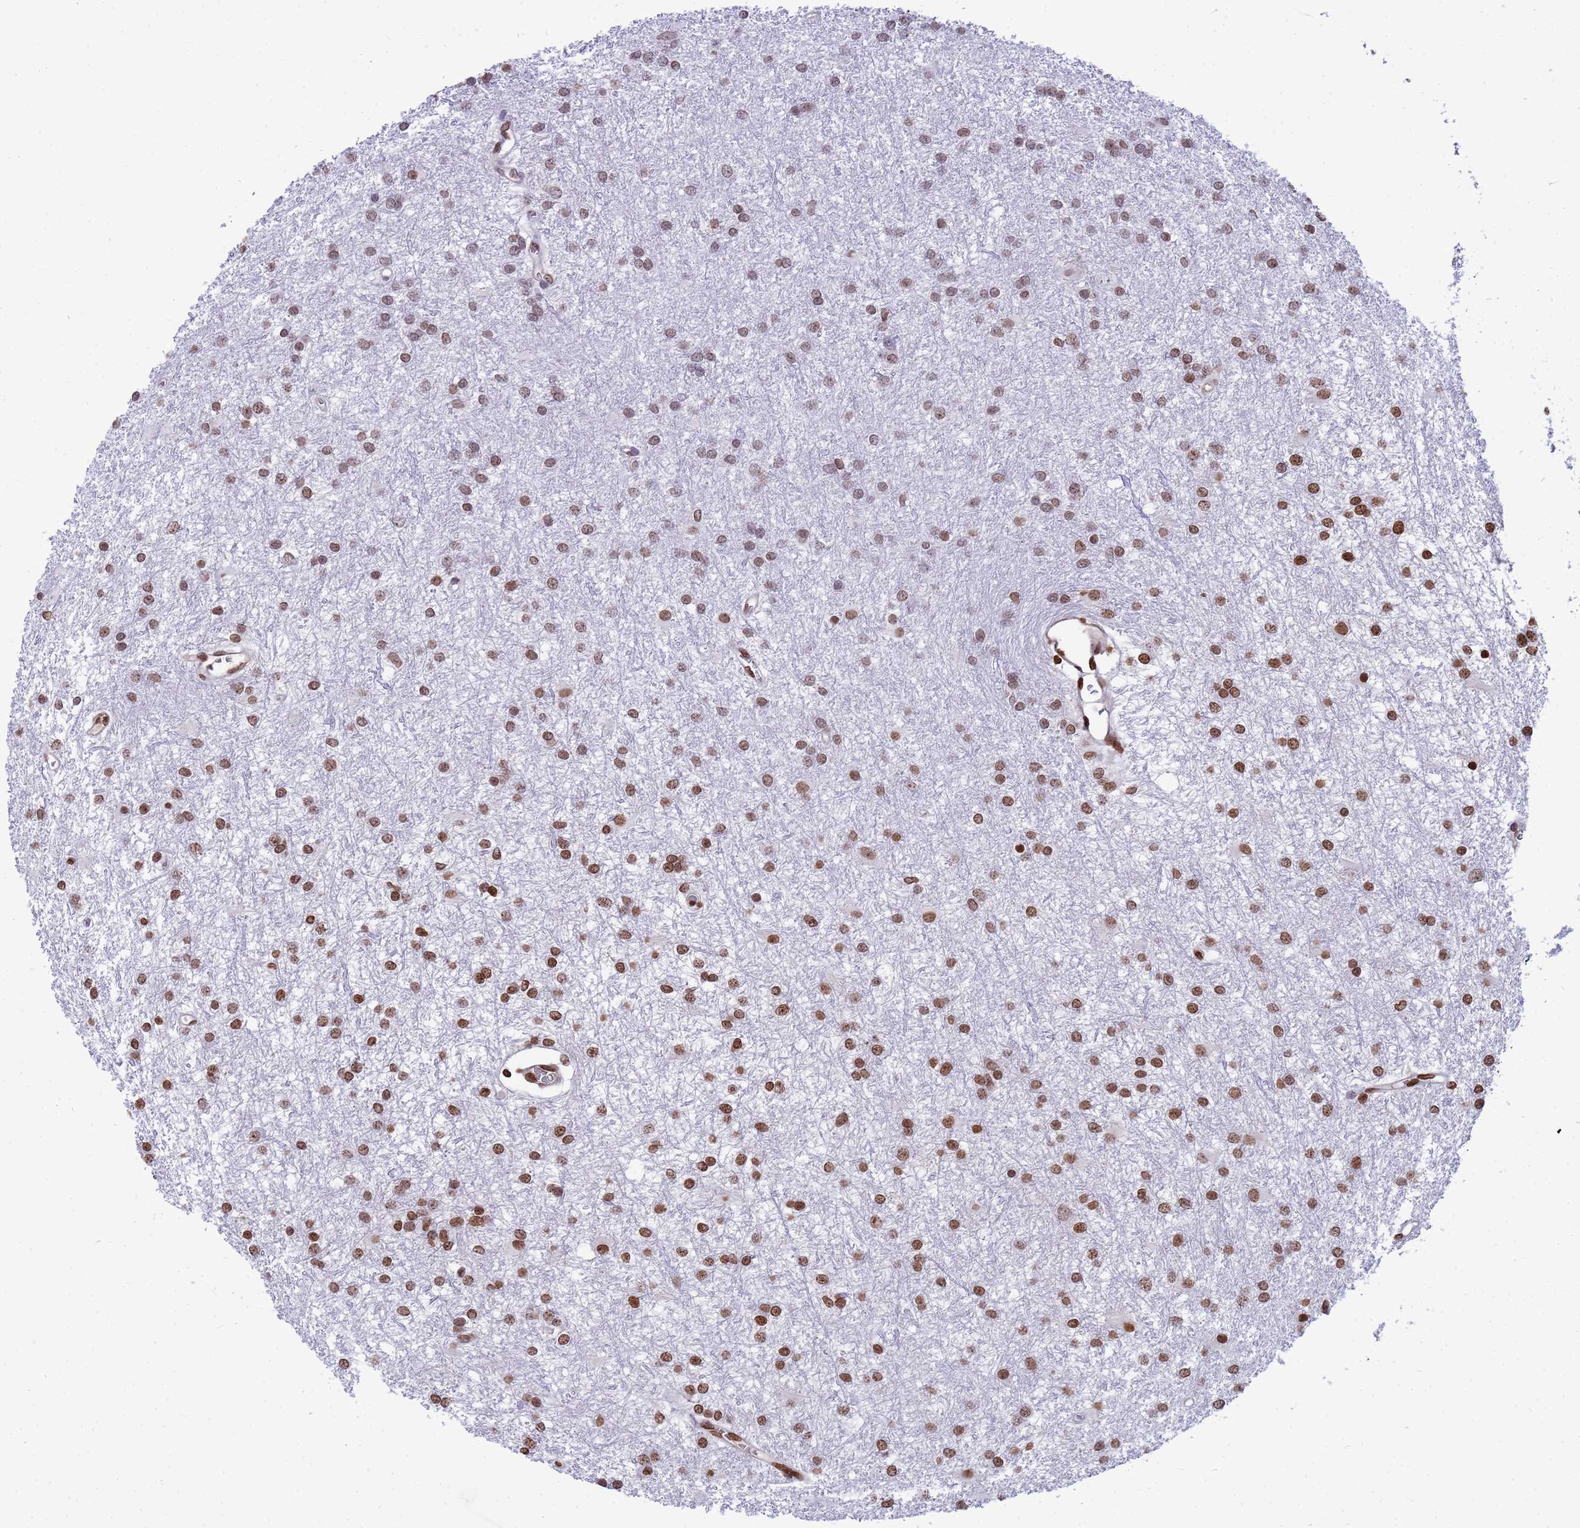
{"staining": {"intensity": "moderate", "quantity": ">75%", "location": "nuclear"}, "tissue": "glioma", "cell_type": "Tumor cells", "image_type": "cancer", "snomed": [{"axis": "morphology", "description": "Glioma, malignant, High grade"}, {"axis": "topography", "description": "Brain"}], "caption": "Malignant high-grade glioma tissue reveals moderate nuclear expression in about >75% of tumor cells, visualized by immunohistochemistry. The staining is performed using DAB (3,3'-diaminobenzidine) brown chromogen to label protein expression. The nuclei are counter-stained blue using hematoxylin.", "gene": "ORM1", "patient": {"sex": "female", "age": 50}}